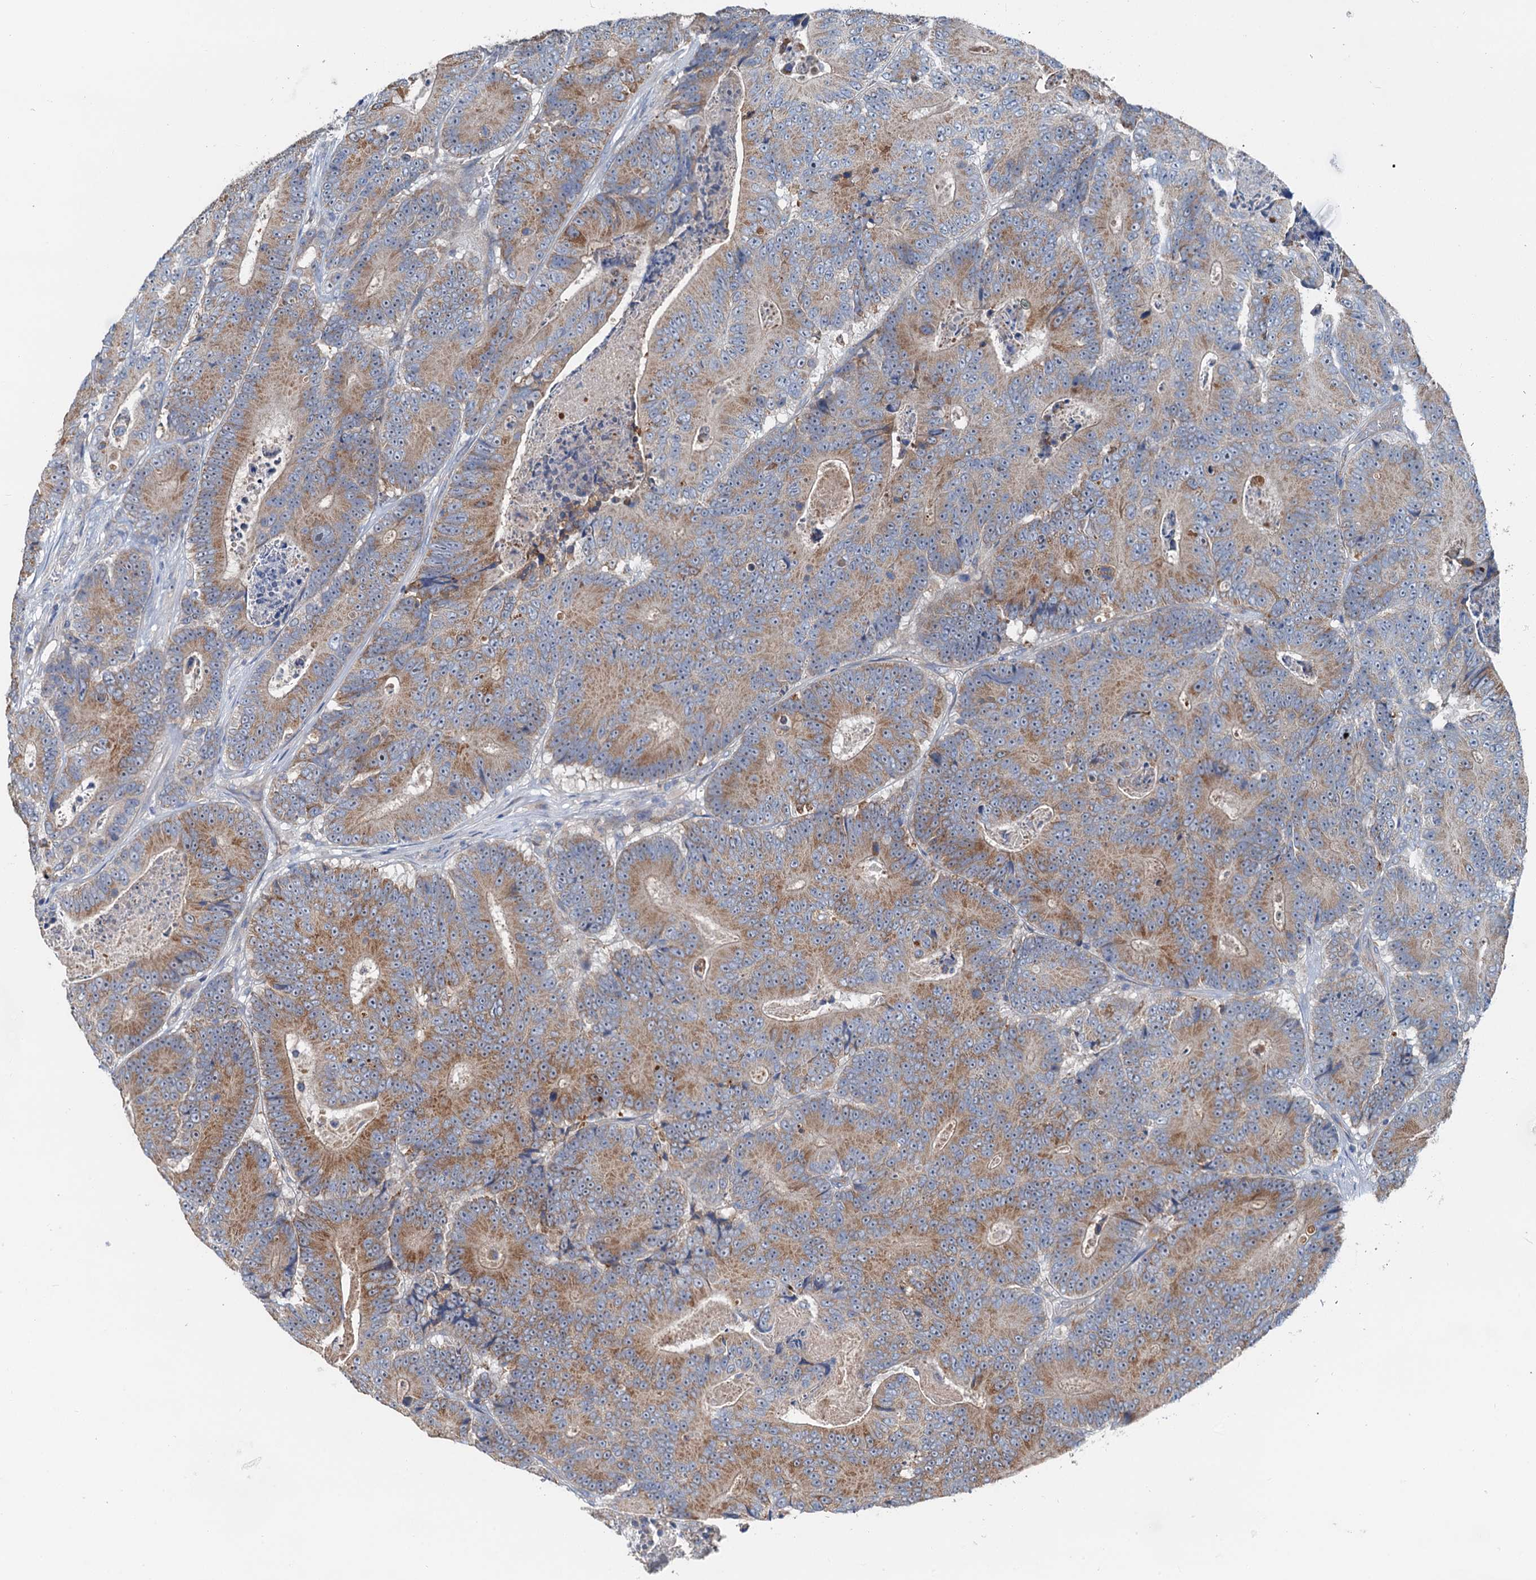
{"staining": {"intensity": "moderate", "quantity": ">75%", "location": "cytoplasmic/membranous"}, "tissue": "colorectal cancer", "cell_type": "Tumor cells", "image_type": "cancer", "snomed": [{"axis": "morphology", "description": "Adenocarcinoma, NOS"}, {"axis": "topography", "description": "Colon"}], "caption": "Colorectal adenocarcinoma stained for a protein (brown) reveals moderate cytoplasmic/membranous positive positivity in about >75% of tumor cells.", "gene": "ANKRD26", "patient": {"sex": "male", "age": 83}}